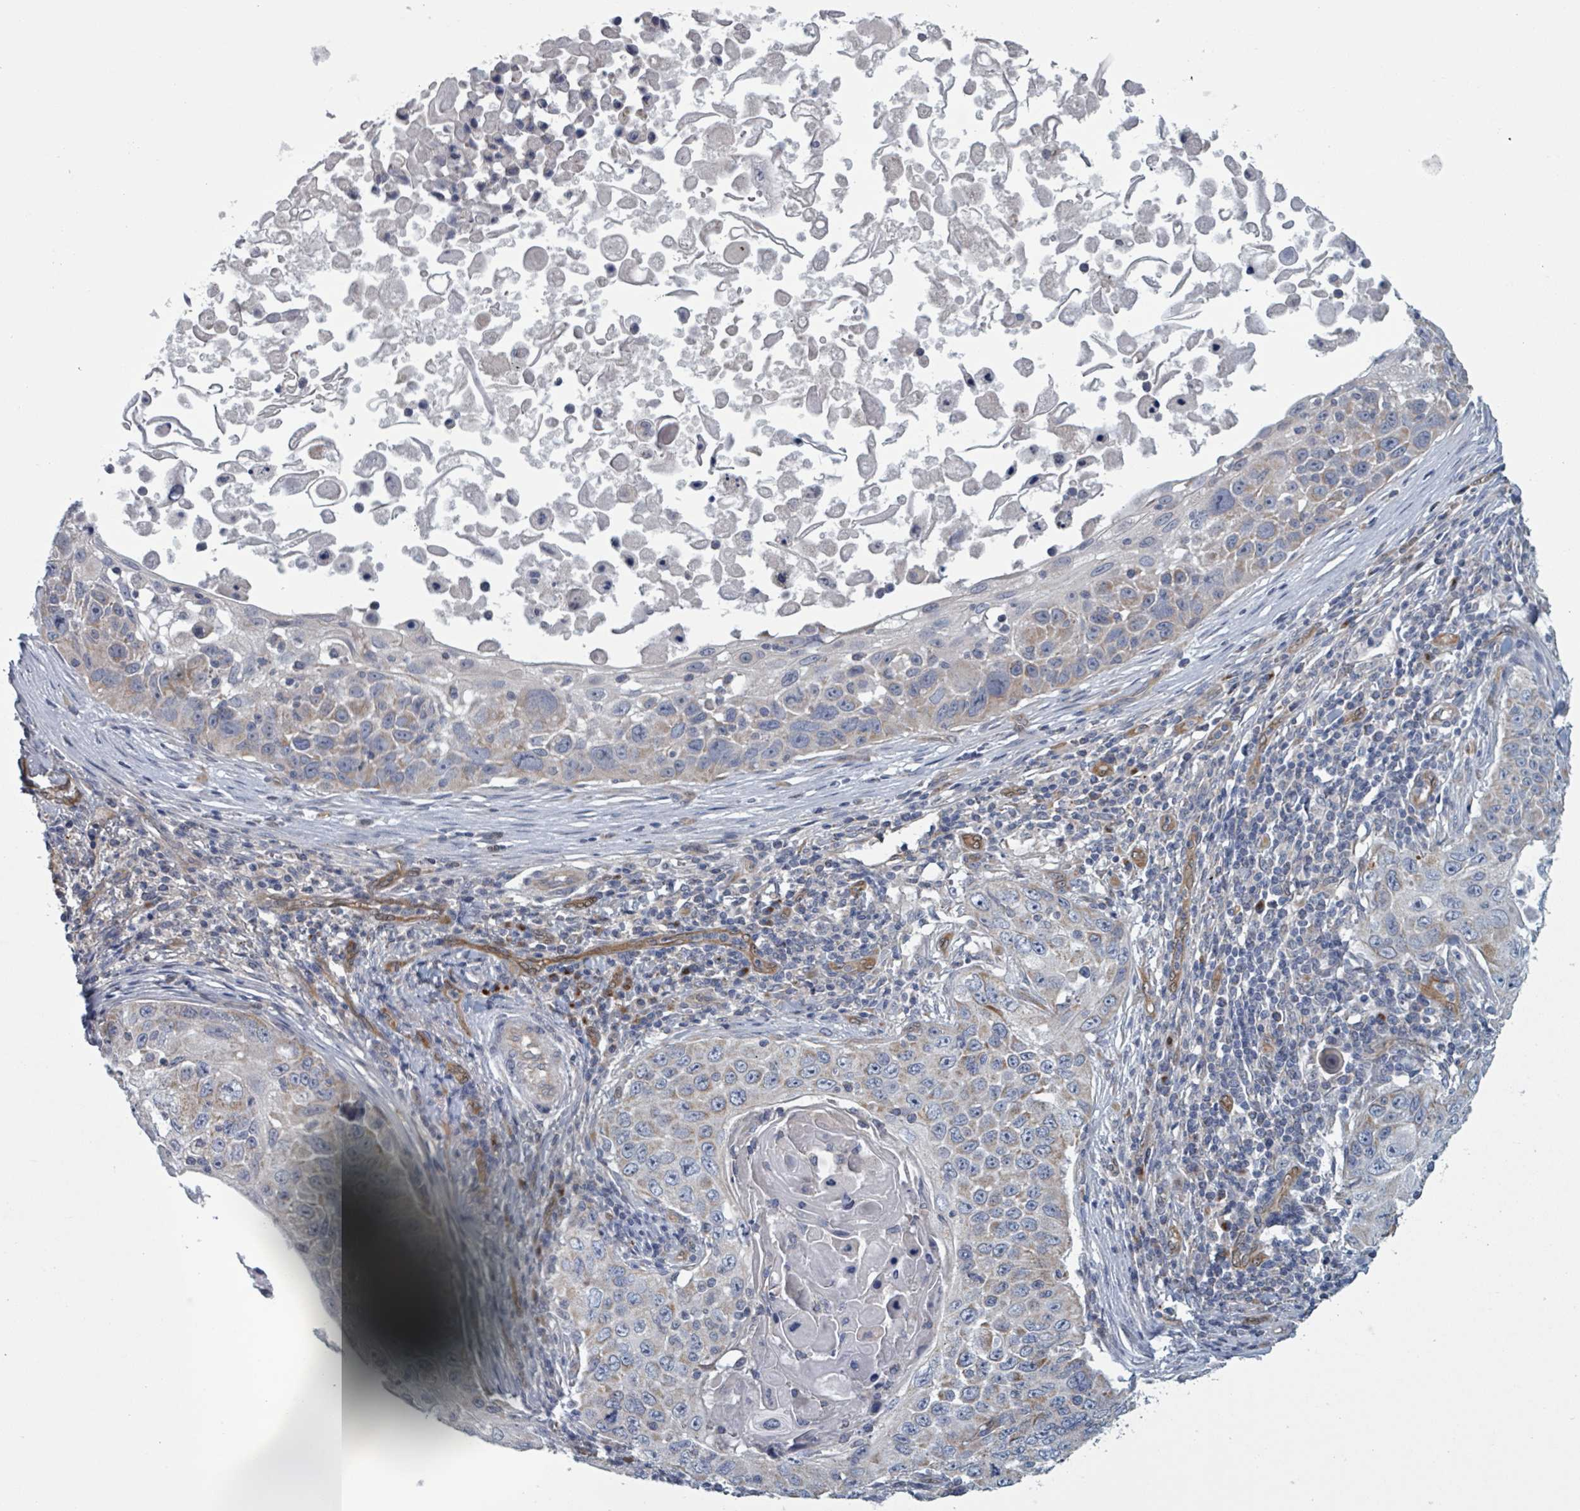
{"staining": {"intensity": "negative", "quantity": "none", "location": "none"}, "tissue": "skin cancer", "cell_type": "Tumor cells", "image_type": "cancer", "snomed": [{"axis": "morphology", "description": "Squamous cell carcinoma, NOS"}, {"axis": "topography", "description": "Skin"}], "caption": "Immunohistochemistry of human squamous cell carcinoma (skin) reveals no expression in tumor cells.", "gene": "FKBP1A", "patient": {"sex": "male", "age": 24}}